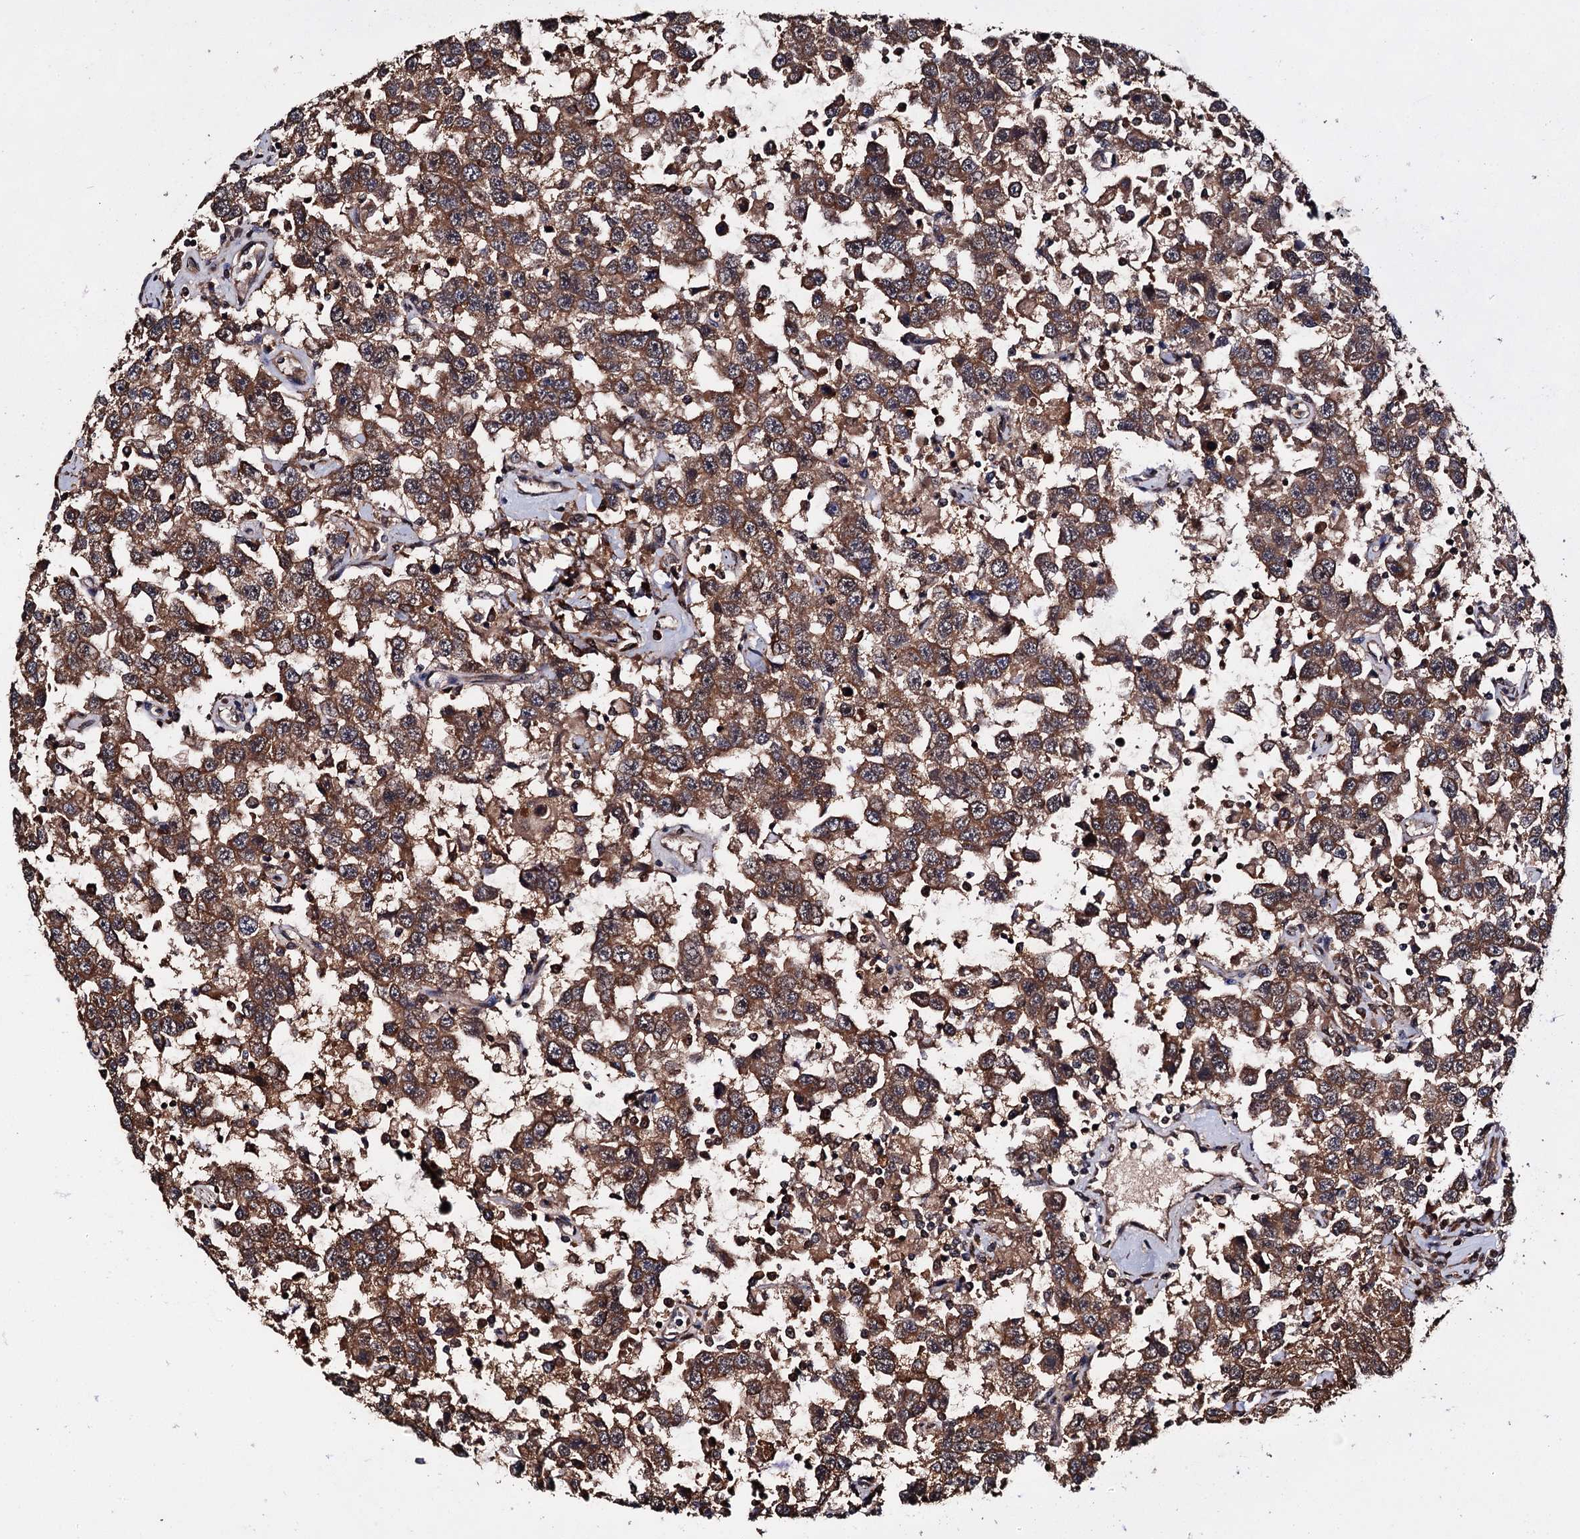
{"staining": {"intensity": "moderate", "quantity": ">75%", "location": "cytoplasmic/membranous"}, "tissue": "testis cancer", "cell_type": "Tumor cells", "image_type": "cancer", "snomed": [{"axis": "morphology", "description": "Seminoma, NOS"}, {"axis": "topography", "description": "Testis"}], "caption": "Testis seminoma stained with DAB (3,3'-diaminobenzidine) immunohistochemistry reveals medium levels of moderate cytoplasmic/membranous staining in approximately >75% of tumor cells. Immunohistochemistry (ihc) stains the protein of interest in brown and the nuclei are stained blue.", "gene": "MIER2", "patient": {"sex": "male", "age": 41}}